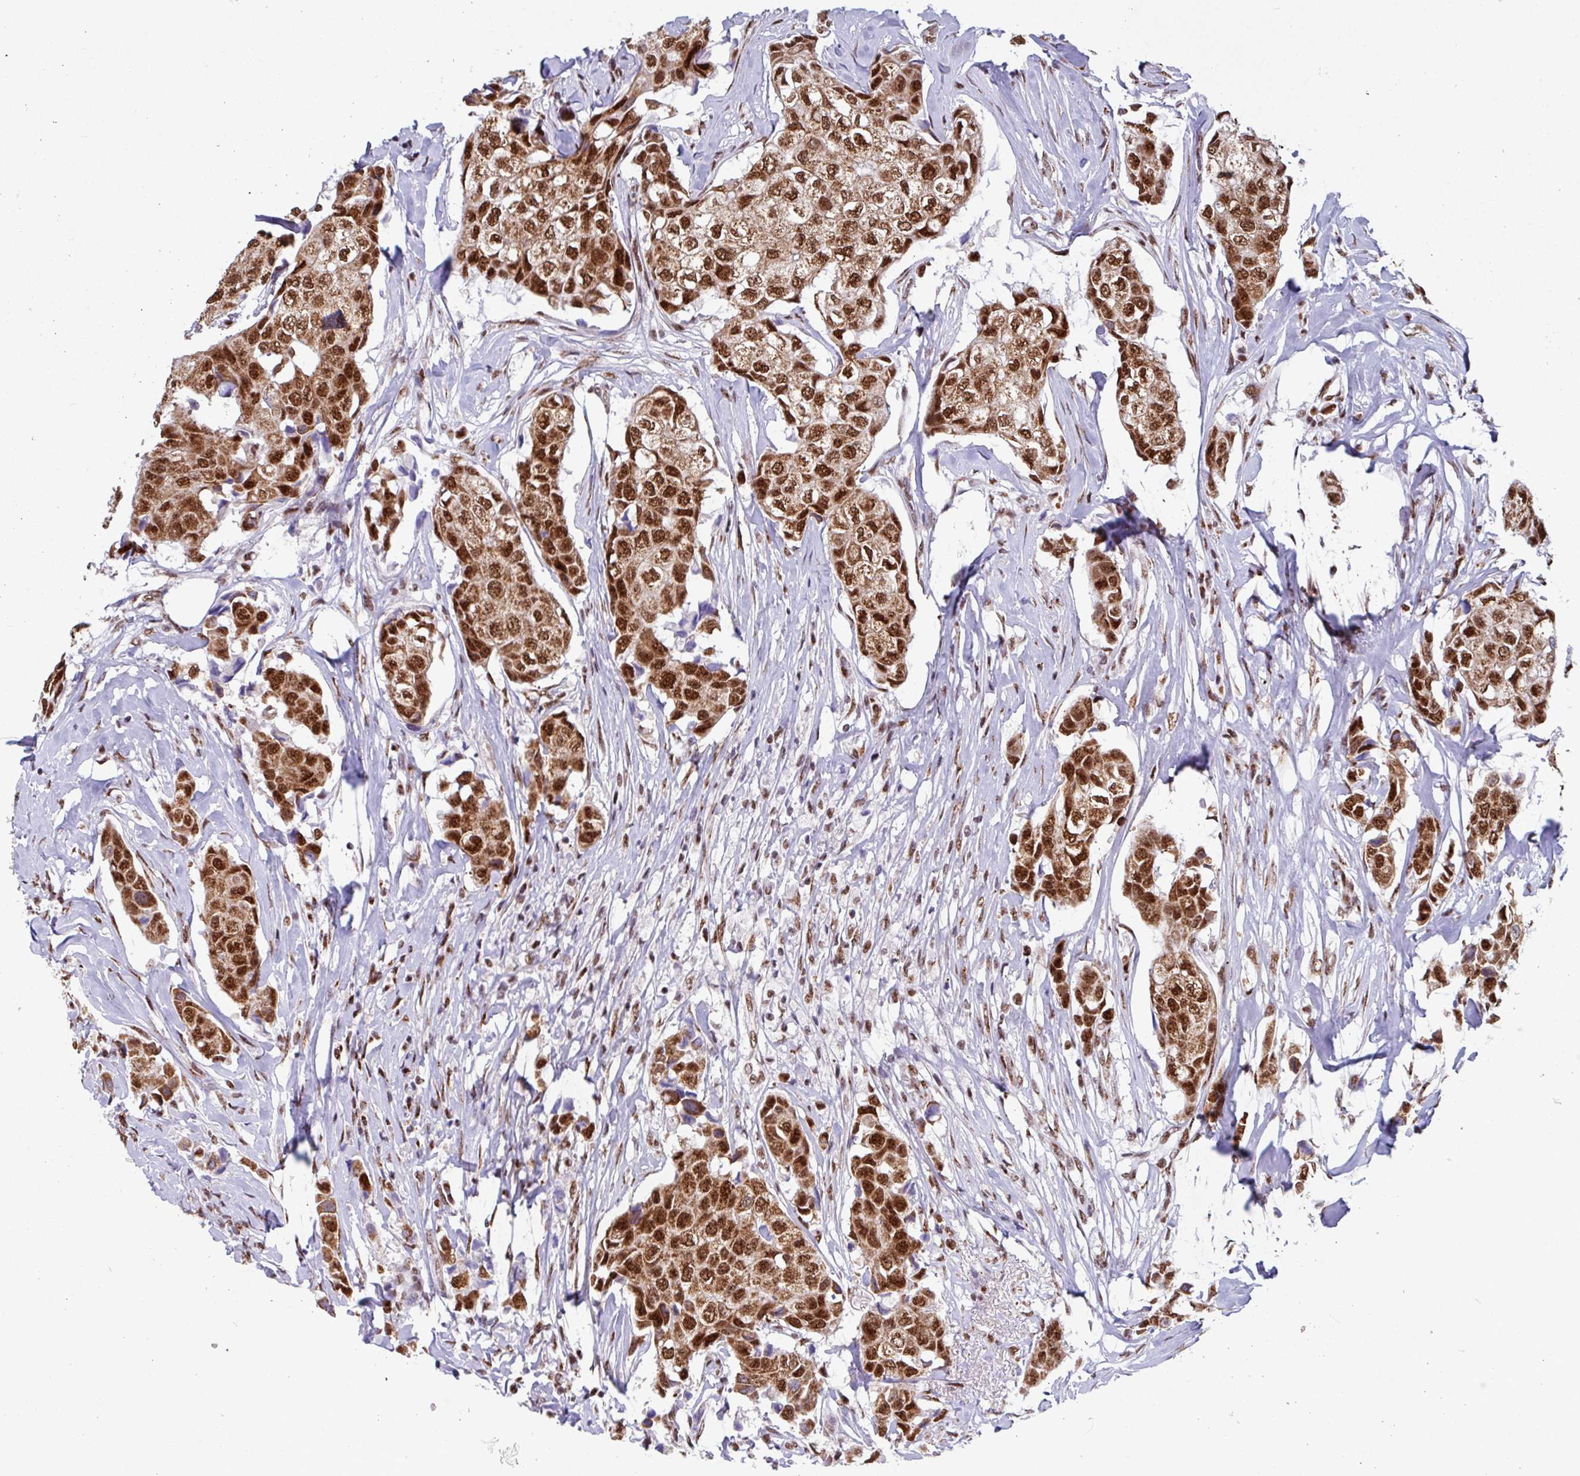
{"staining": {"intensity": "strong", "quantity": ">75%", "location": "nuclear"}, "tissue": "breast cancer", "cell_type": "Tumor cells", "image_type": "cancer", "snomed": [{"axis": "morphology", "description": "Duct carcinoma"}, {"axis": "topography", "description": "Breast"}], "caption": "Immunohistochemistry (IHC) of invasive ductal carcinoma (breast) demonstrates high levels of strong nuclear positivity in approximately >75% of tumor cells.", "gene": "PUF60", "patient": {"sex": "female", "age": 80}}